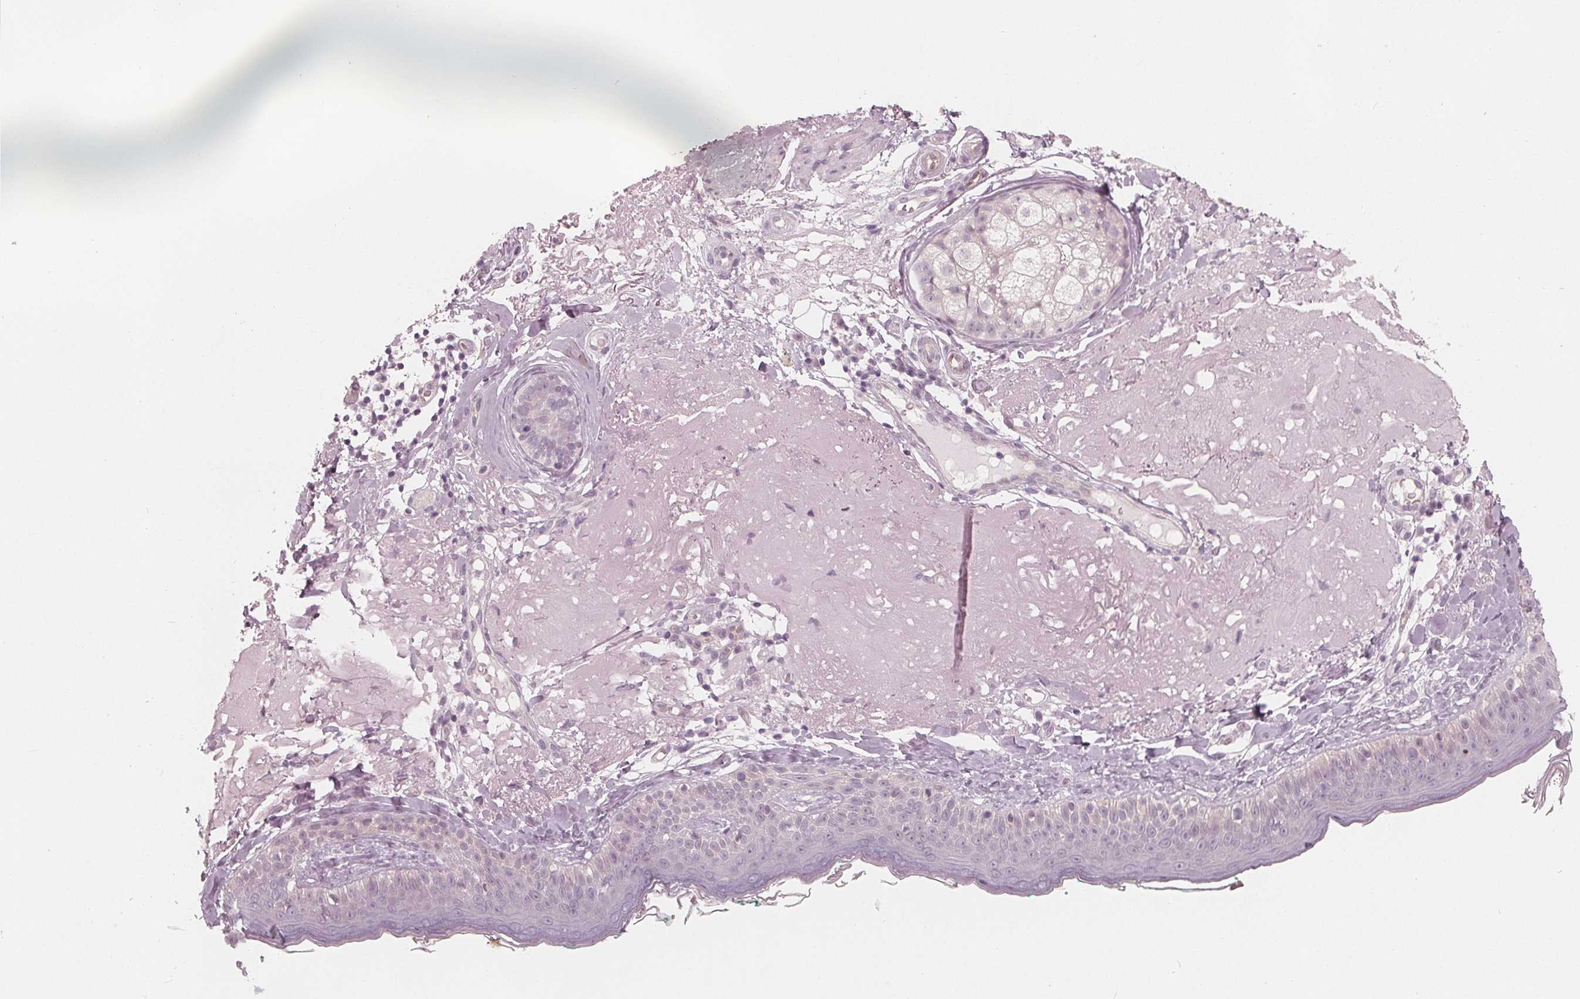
{"staining": {"intensity": "negative", "quantity": "none", "location": "none"}, "tissue": "skin", "cell_type": "Fibroblasts", "image_type": "normal", "snomed": [{"axis": "morphology", "description": "Normal tissue, NOS"}, {"axis": "topography", "description": "Skin"}], "caption": "Immunohistochemical staining of benign human skin shows no significant staining in fibroblasts.", "gene": "SAT2", "patient": {"sex": "male", "age": 73}}